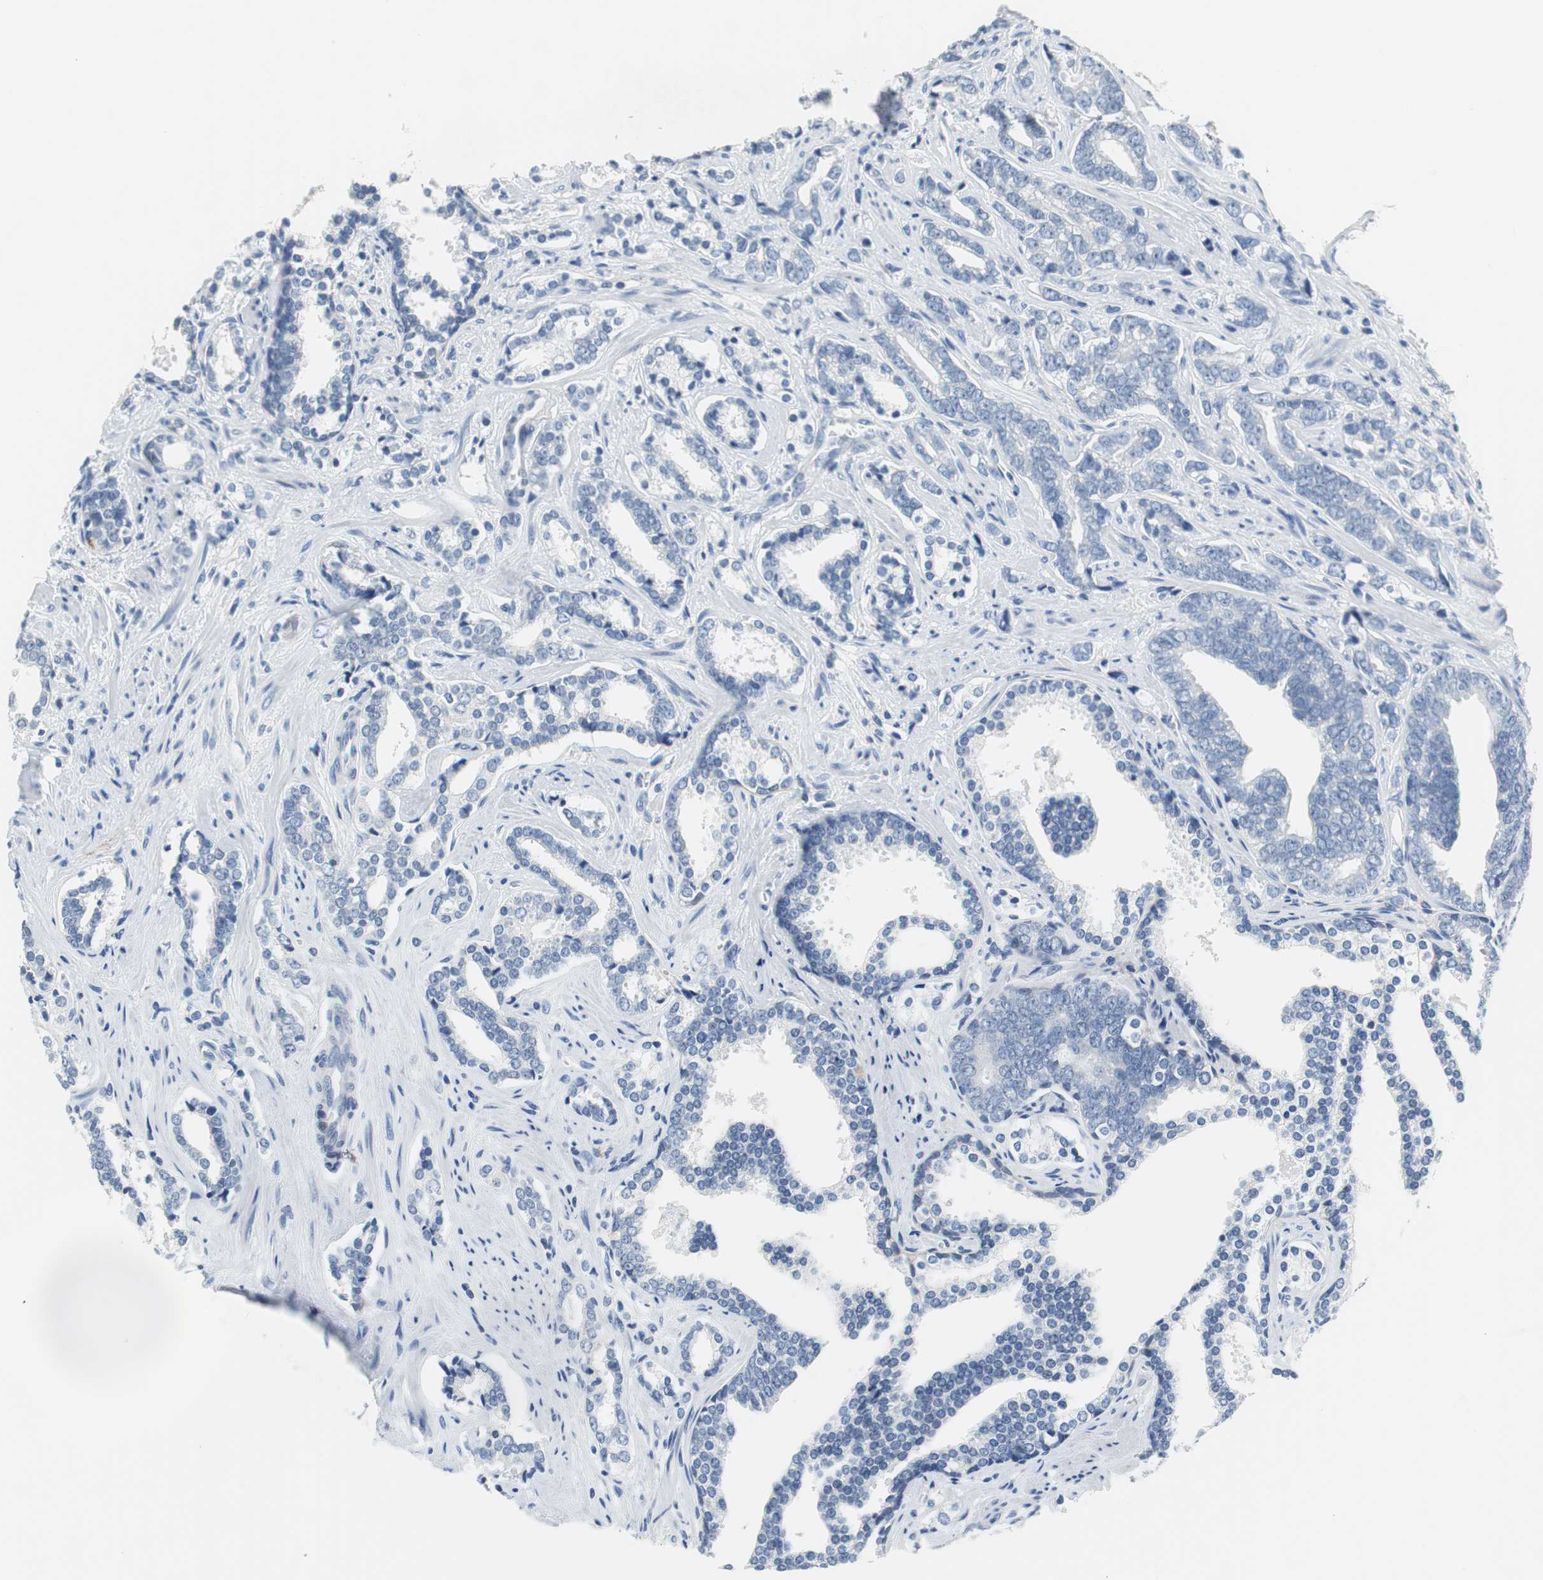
{"staining": {"intensity": "negative", "quantity": "none", "location": "none"}, "tissue": "prostate cancer", "cell_type": "Tumor cells", "image_type": "cancer", "snomed": [{"axis": "morphology", "description": "Adenocarcinoma, High grade"}, {"axis": "topography", "description": "Prostate"}], "caption": "There is no significant positivity in tumor cells of prostate cancer.", "gene": "GLCCI1", "patient": {"sex": "male", "age": 67}}